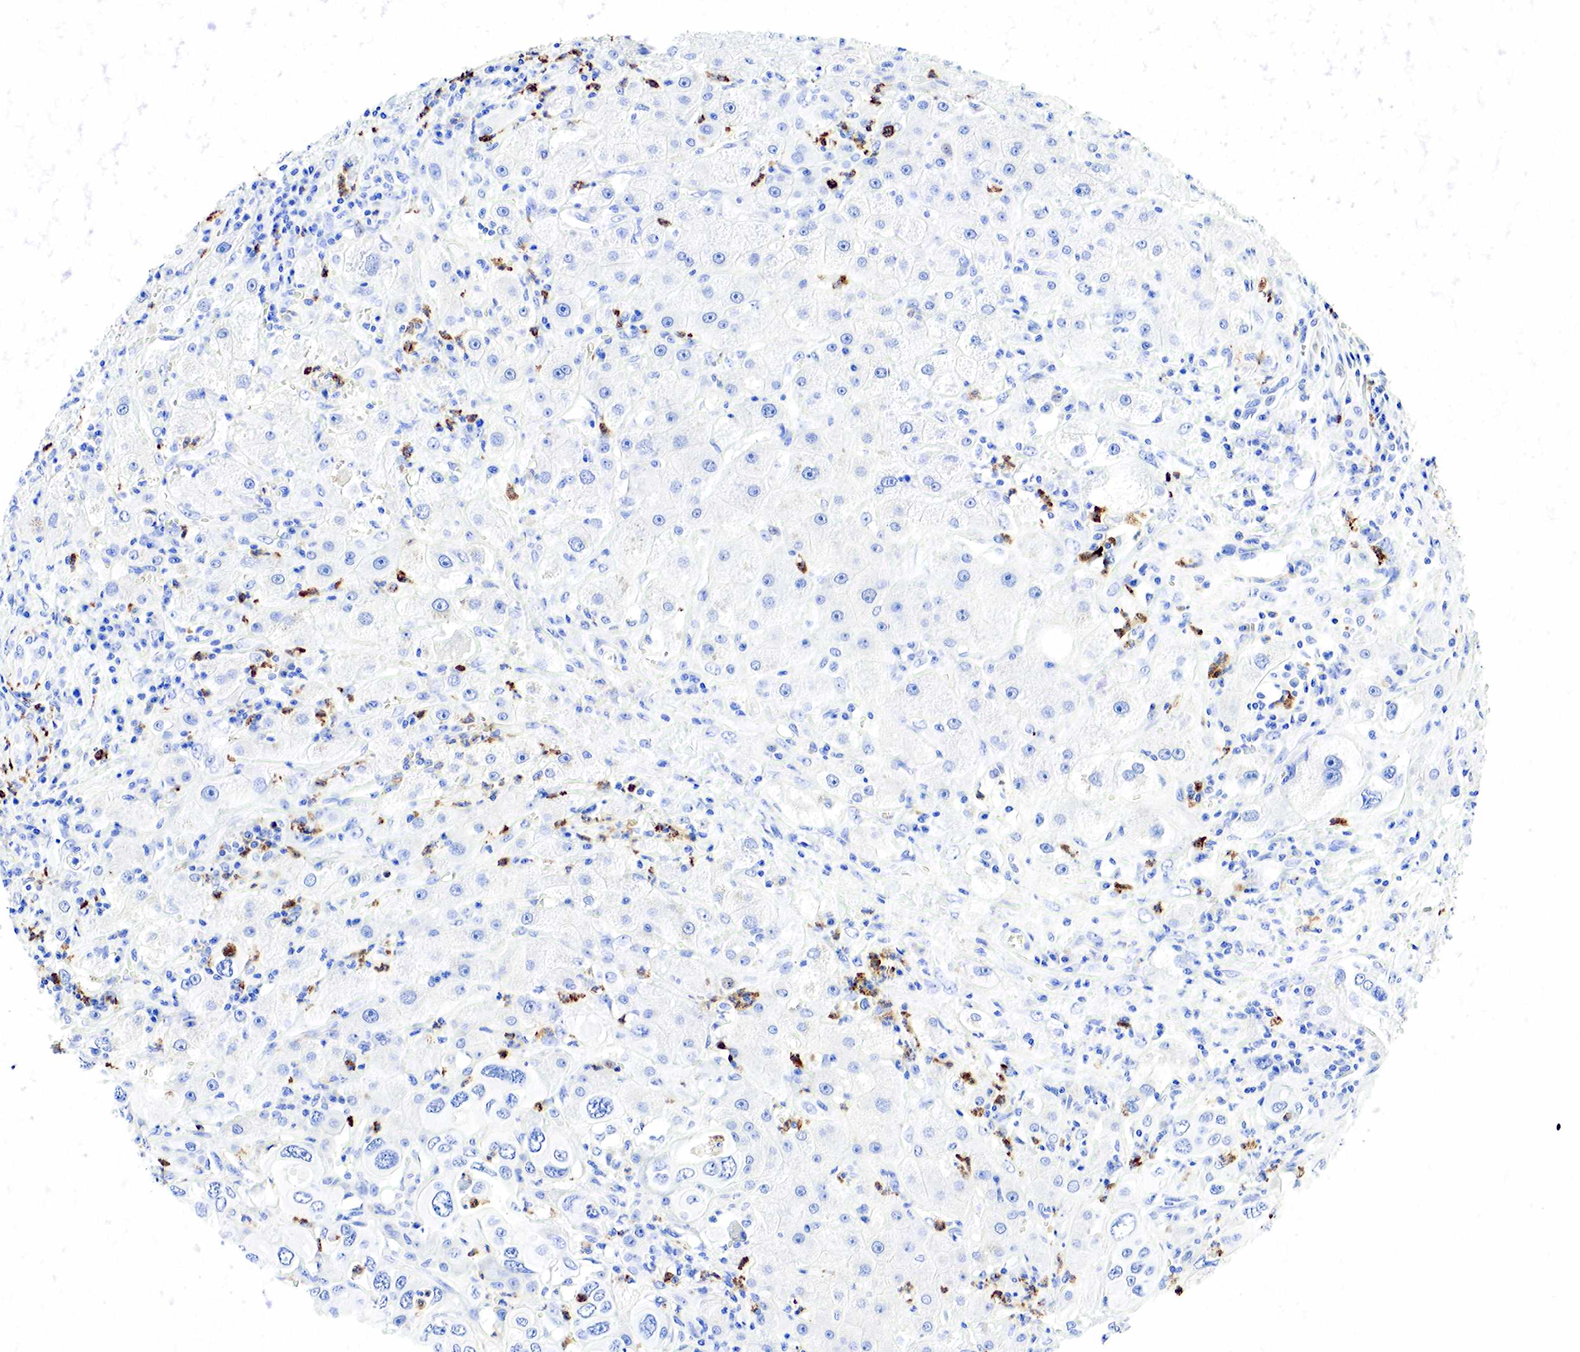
{"staining": {"intensity": "weak", "quantity": "<25%", "location": "nuclear"}, "tissue": "liver cancer", "cell_type": "Tumor cells", "image_type": "cancer", "snomed": [{"axis": "morphology", "description": "Cholangiocarcinoma"}, {"axis": "topography", "description": "Liver"}], "caption": "This is a photomicrograph of immunohistochemistry (IHC) staining of liver cancer (cholangiocarcinoma), which shows no staining in tumor cells.", "gene": "FUT4", "patient": {"sex": "female", "age": 79}}